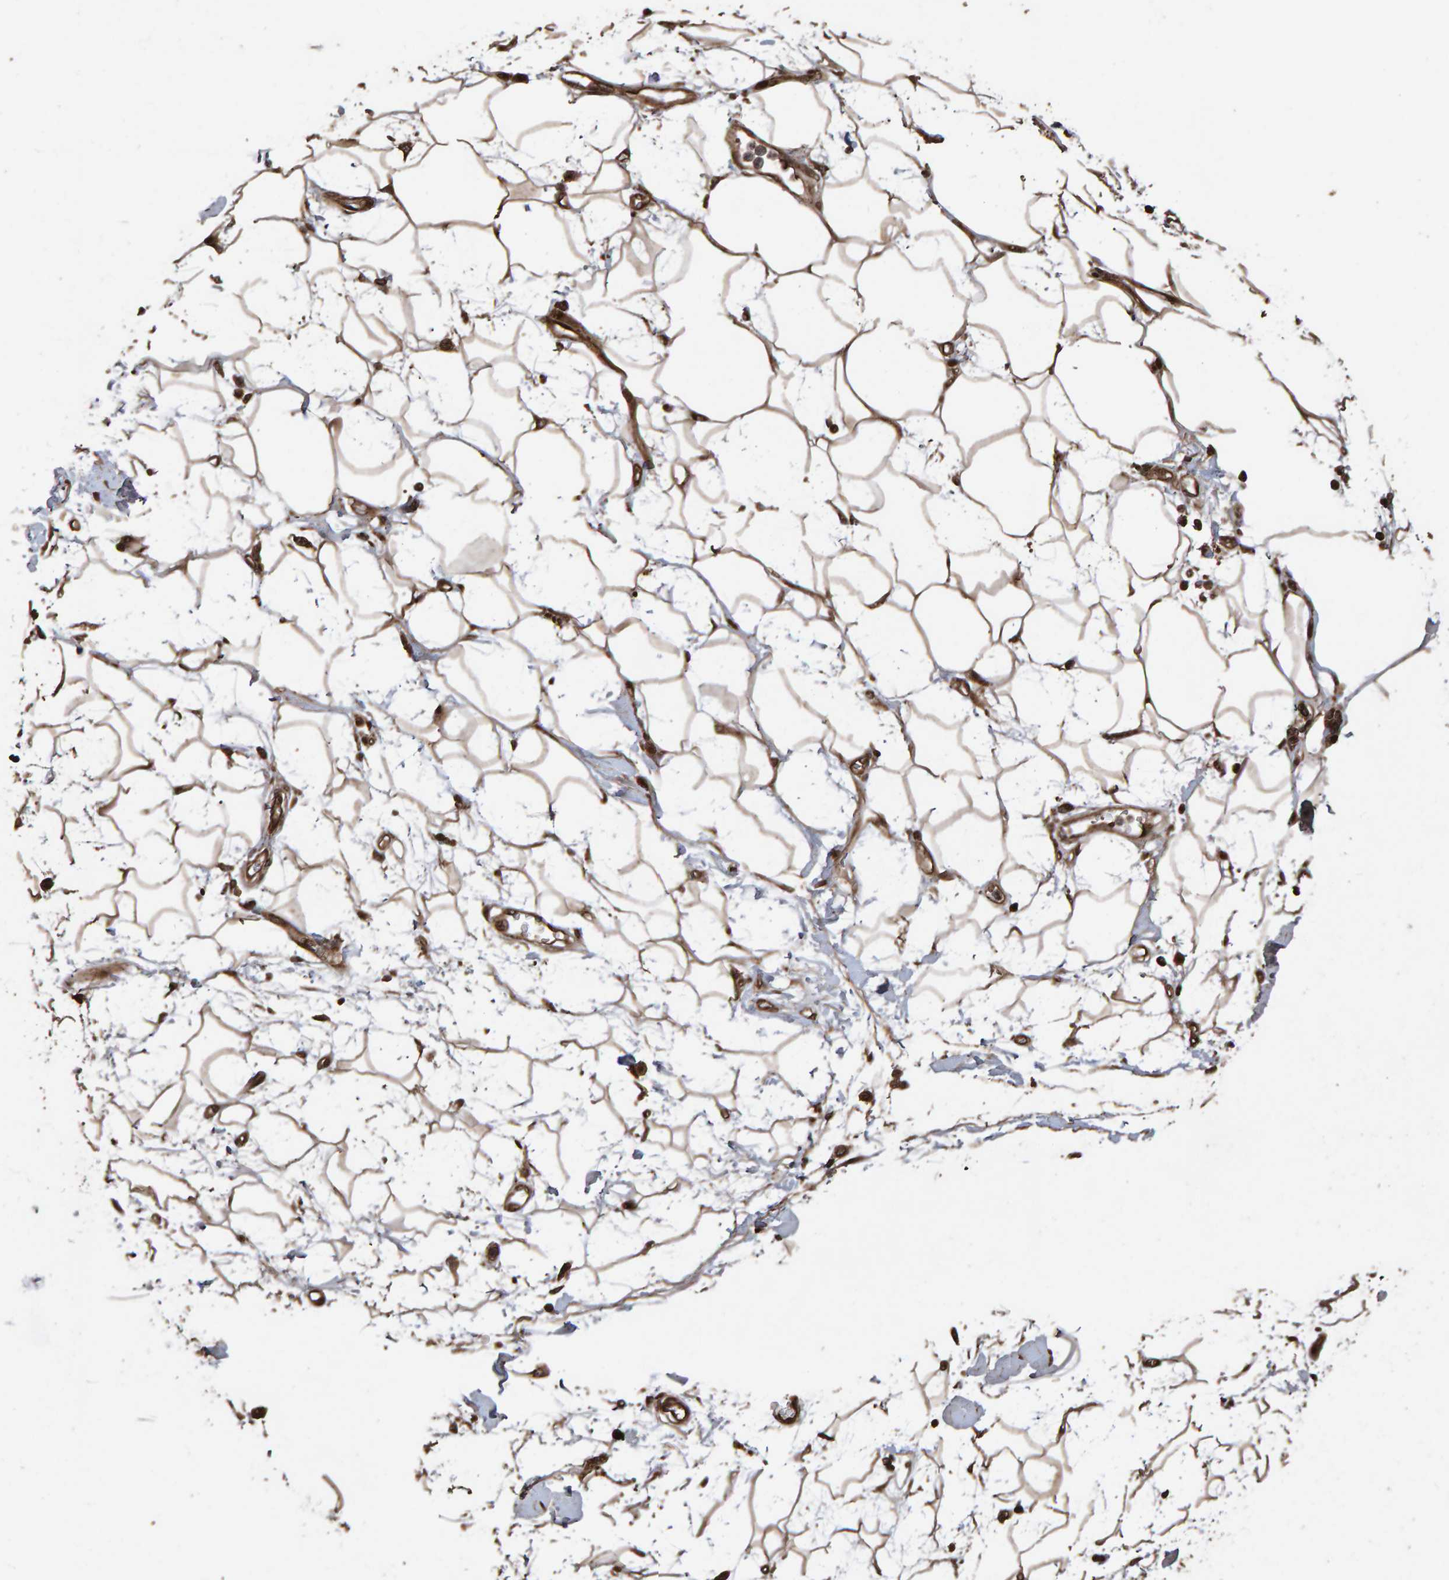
{"staining": {"intensity": "strong", "quantity": ">75%", "location": "cytoplasmic/membranous"}, "tissue": "adipose tissue", "cell_type": "Adipocytes", "image_type": "normal", "snomed": [{"axis": "morphology", "description": "Normal tissue, NOS"}, {"axis": "morphology", "description": "Adenocarcinoma, NOS"}, {"axis": "topography", "description": "Duodenum"}, {"axis": "topography", "description": "Peripheral nerve tissue"}], "caption": "Strong cytoplasmic/membranous staining for a protein is appreciated in about >75% of adipocytes of benign adipose tissue using immunohistochemistry (IHC).", "gene": "OSBP2", "patient": {"sex": "female", "age": 60}}